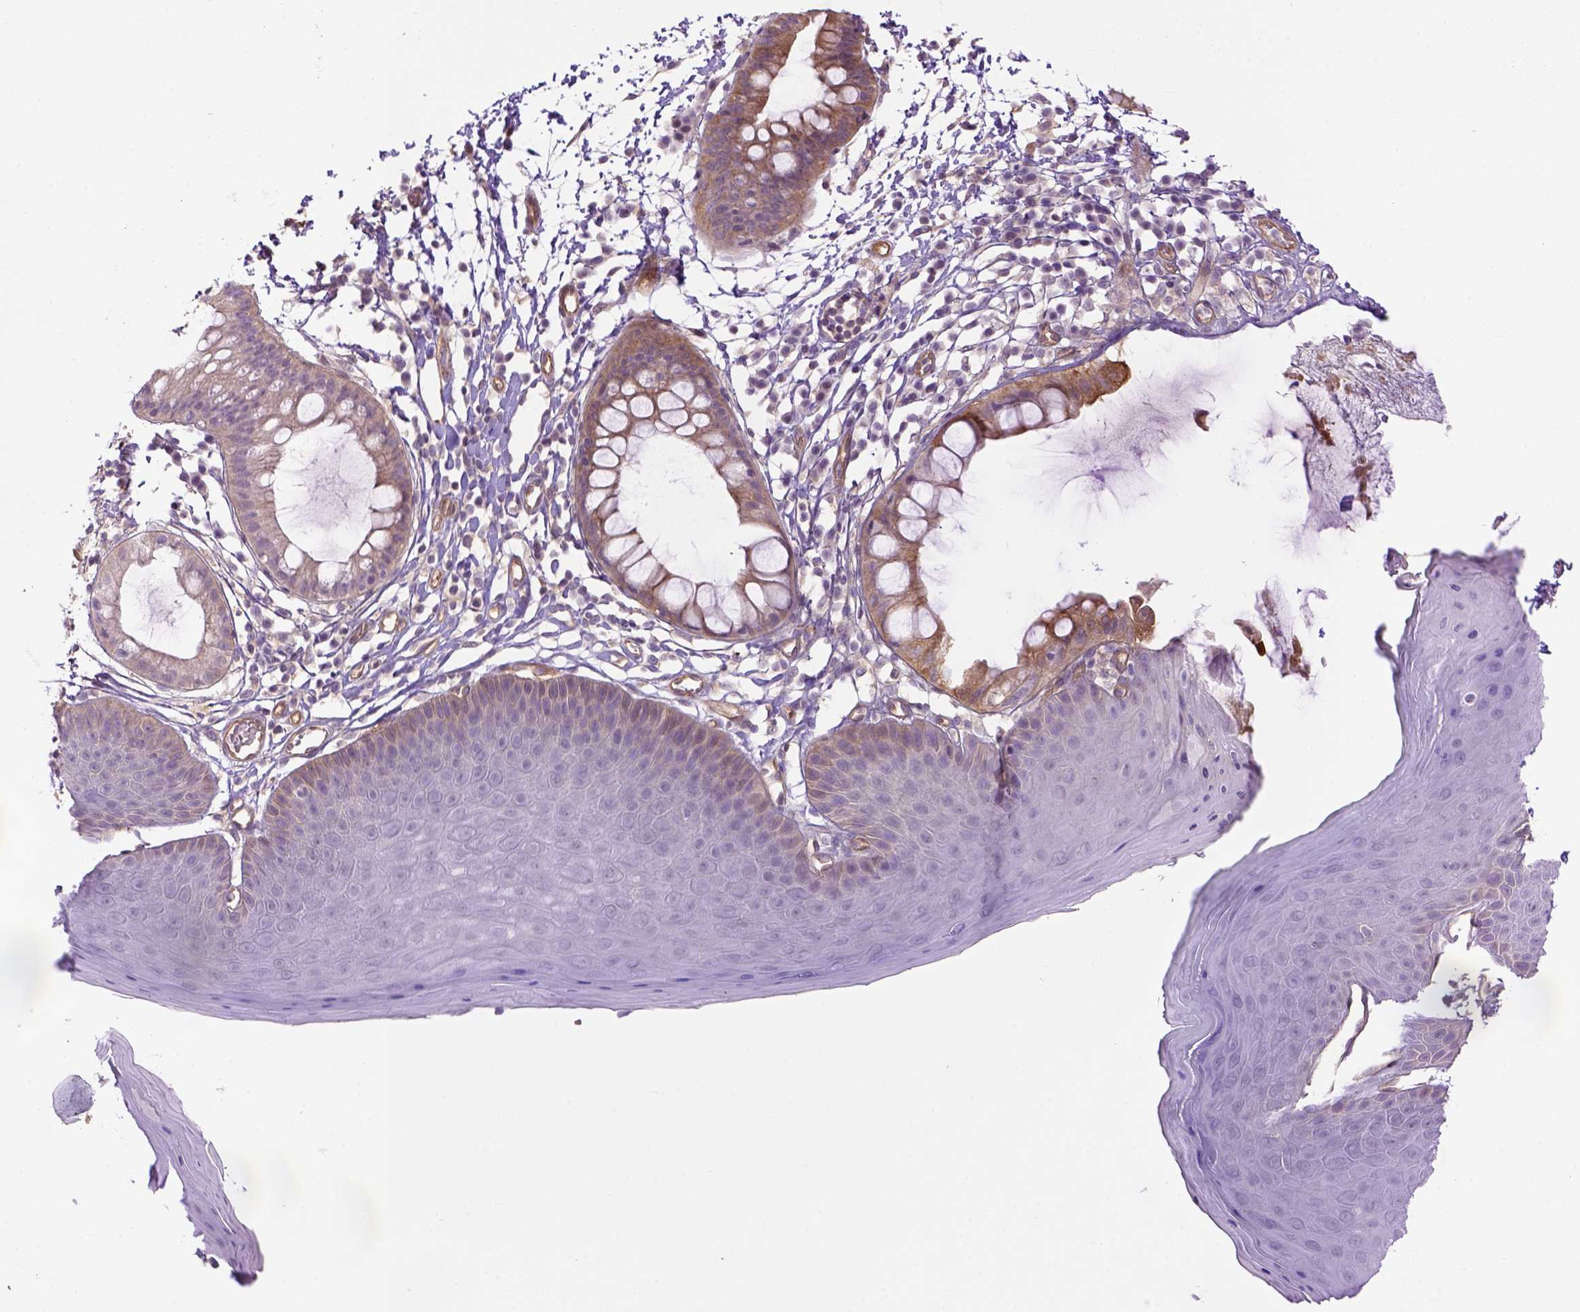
{"staining": {"intensity": "moderate", "quantity": "<25%", "location": "cytoplasmic/membranous"}, "tissue": "skin", "cell_type": "Epidermal cells", "image_type": "normal", "snomed": [{"axis": "morphology", "description": "Normal tissue, NOS"}, {"axis": "topography", "description": "Anal"}], "caption": "Immunohistochemistry (IHC) histopathology image of normal human skin stained for a protein (brown), which shows low levels of moderate cytoplasmic/membranous expression in approximately <25% of epidermal cells.", "gene": "CASKIN2", "patient": {"sex": "male", "age": 53}}